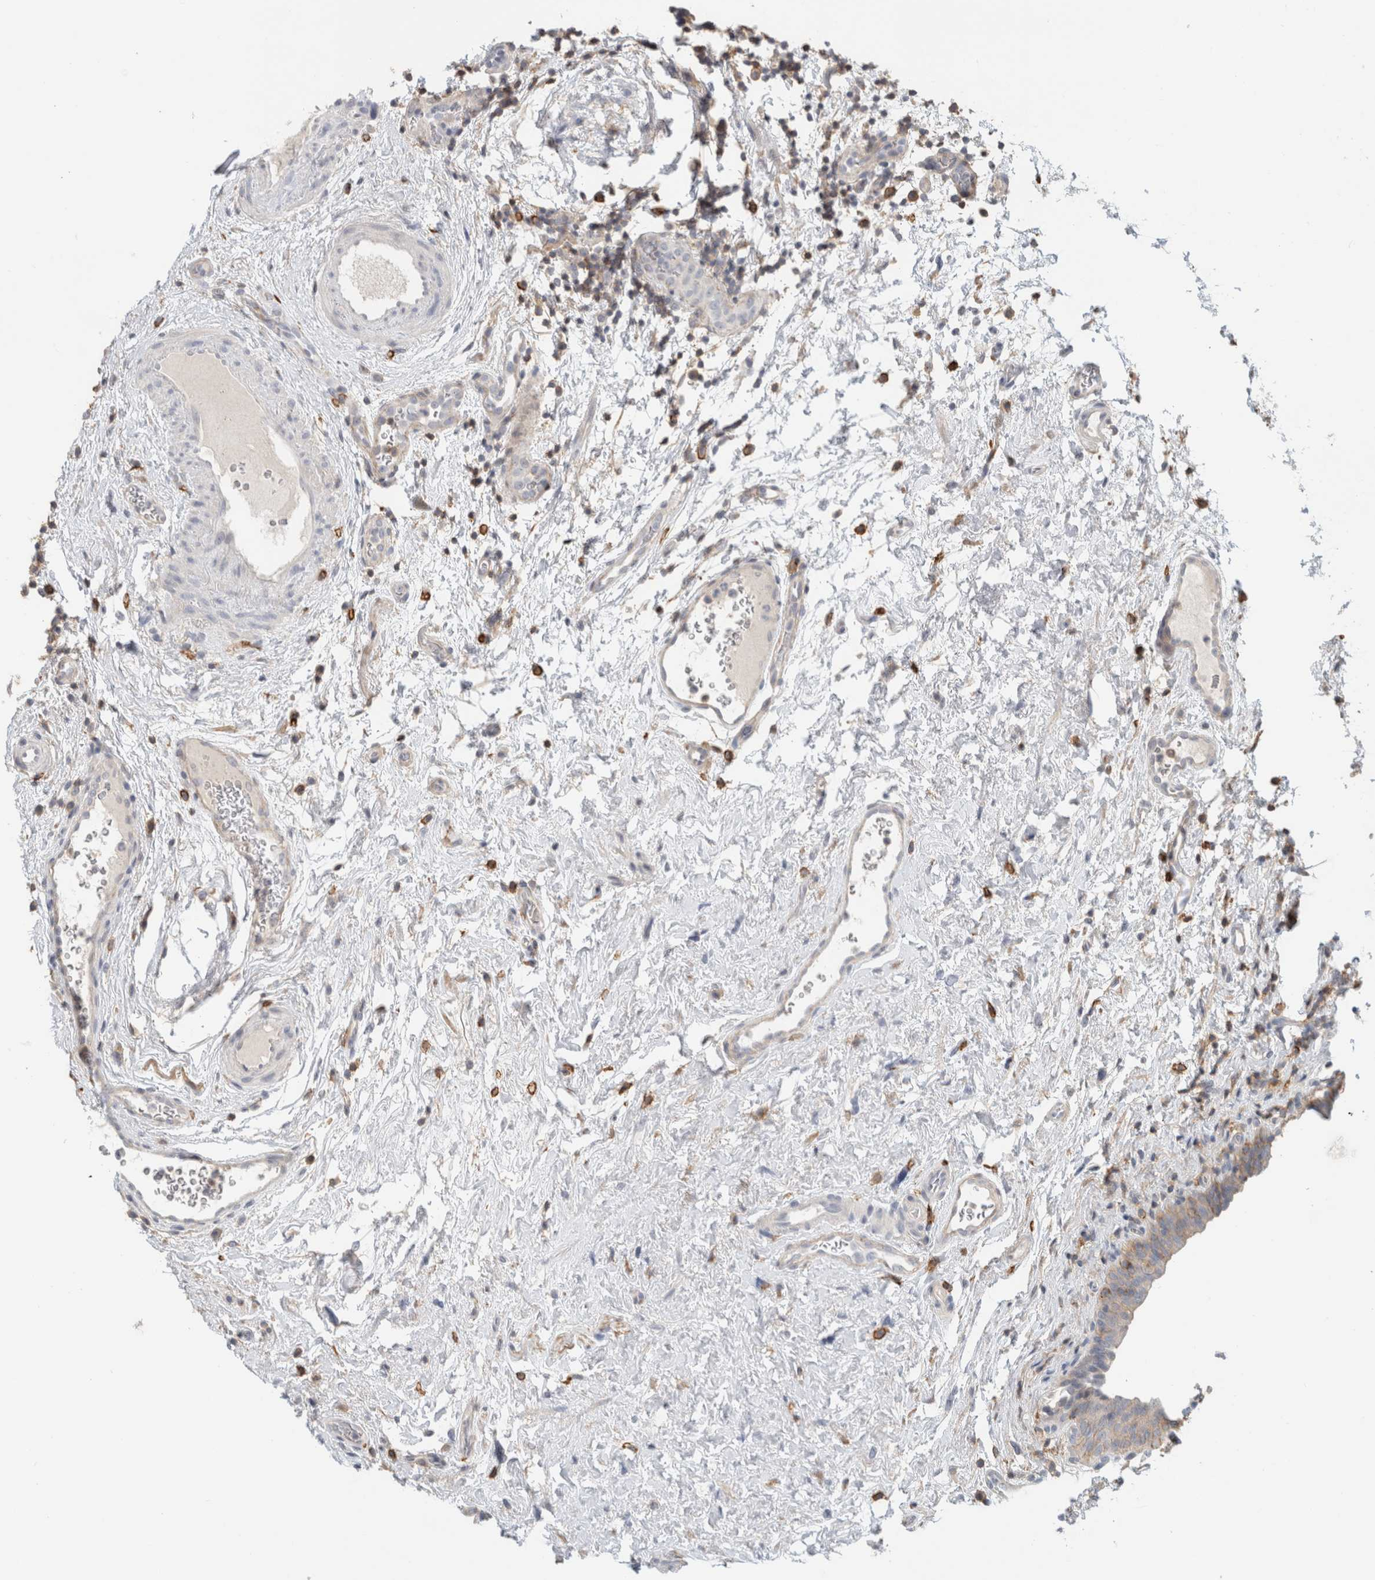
{"staining": {"intensity": "weak", "quantity": "<25%", "location": "cytoplasmic/membranous"}, "tissue": "urinary bladder", "cell_type": "Urothelial cells", "image_type": "normal", "snomed": [{"axis": "morphology", "description": "Normal tissue, NOS"}, {"axis": "topography", "description": "Urinary bladder"}], "caption": "High power microscopy histopathology image of an immunohistochemistry (IHC) histopathology image of unremarkable urinary bladder, revealing no significant expression in urothelial cells.", "gene": "ERCC6L2", "patient": {"sex": "male", "age": 83}}